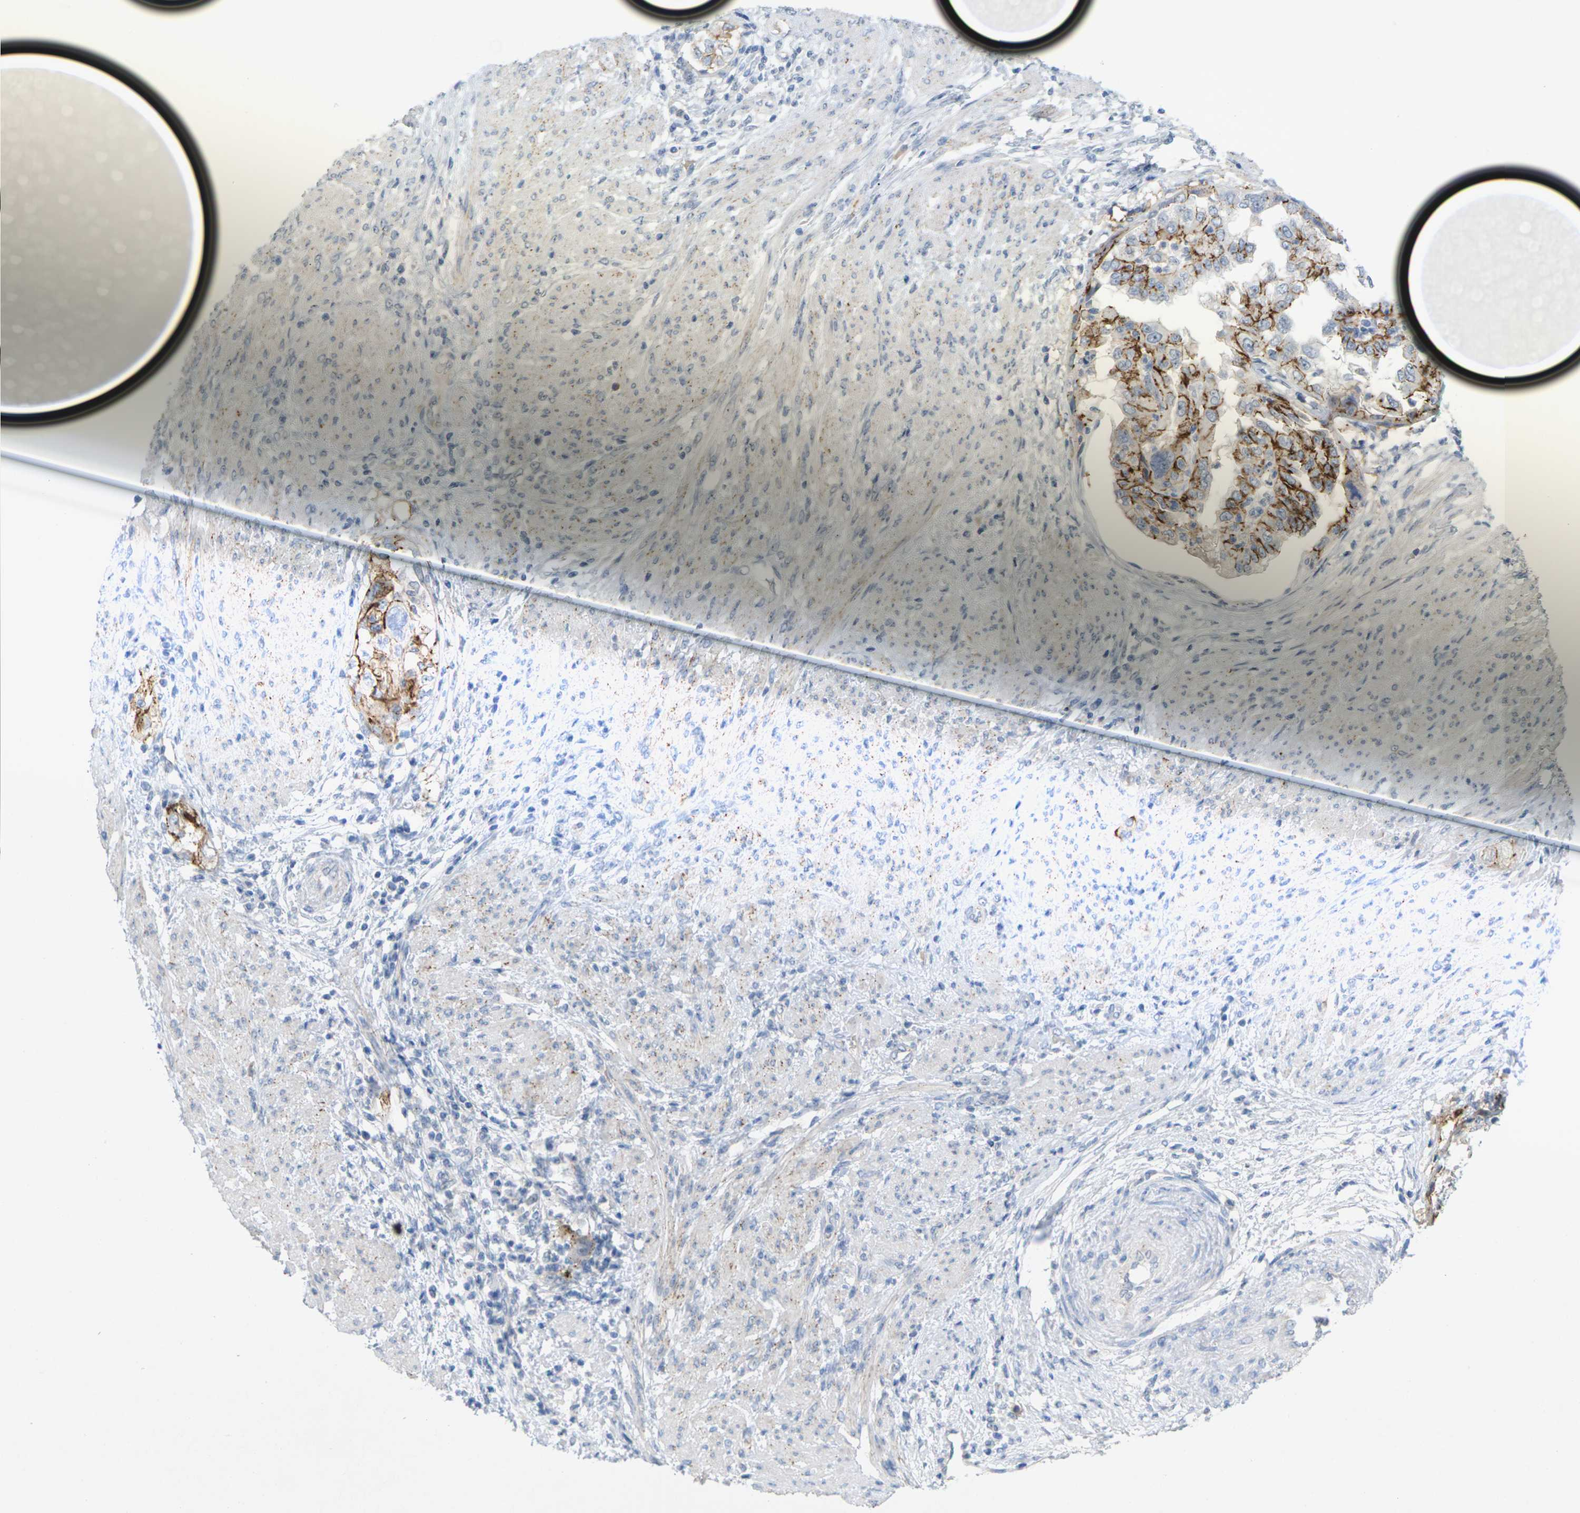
{"staining": {"intensity": "moderate", "quantity": ">75%", "location": "cytoplasmic/membranous"}, "tissue": "endometrial cancer", "cell_type": "Tumor cells", "image_type": "cancer", "snomed": [{"axis": "morphology", "description": "Adenocarcinoma, NOS"}, {"axis": "topography", "description": "Endometrium"}], "caption": "Immunohistochemistry (IHC) (DAB (3,3'-diaminobenzidine)) staining of endometrial adenocarcinoma reveals moderate cytoplasmic/membranous protein staining in approximately >75% of tumor cells.", "gene": "CLDN3", "patient": {"sex": "female", "age": 85}}